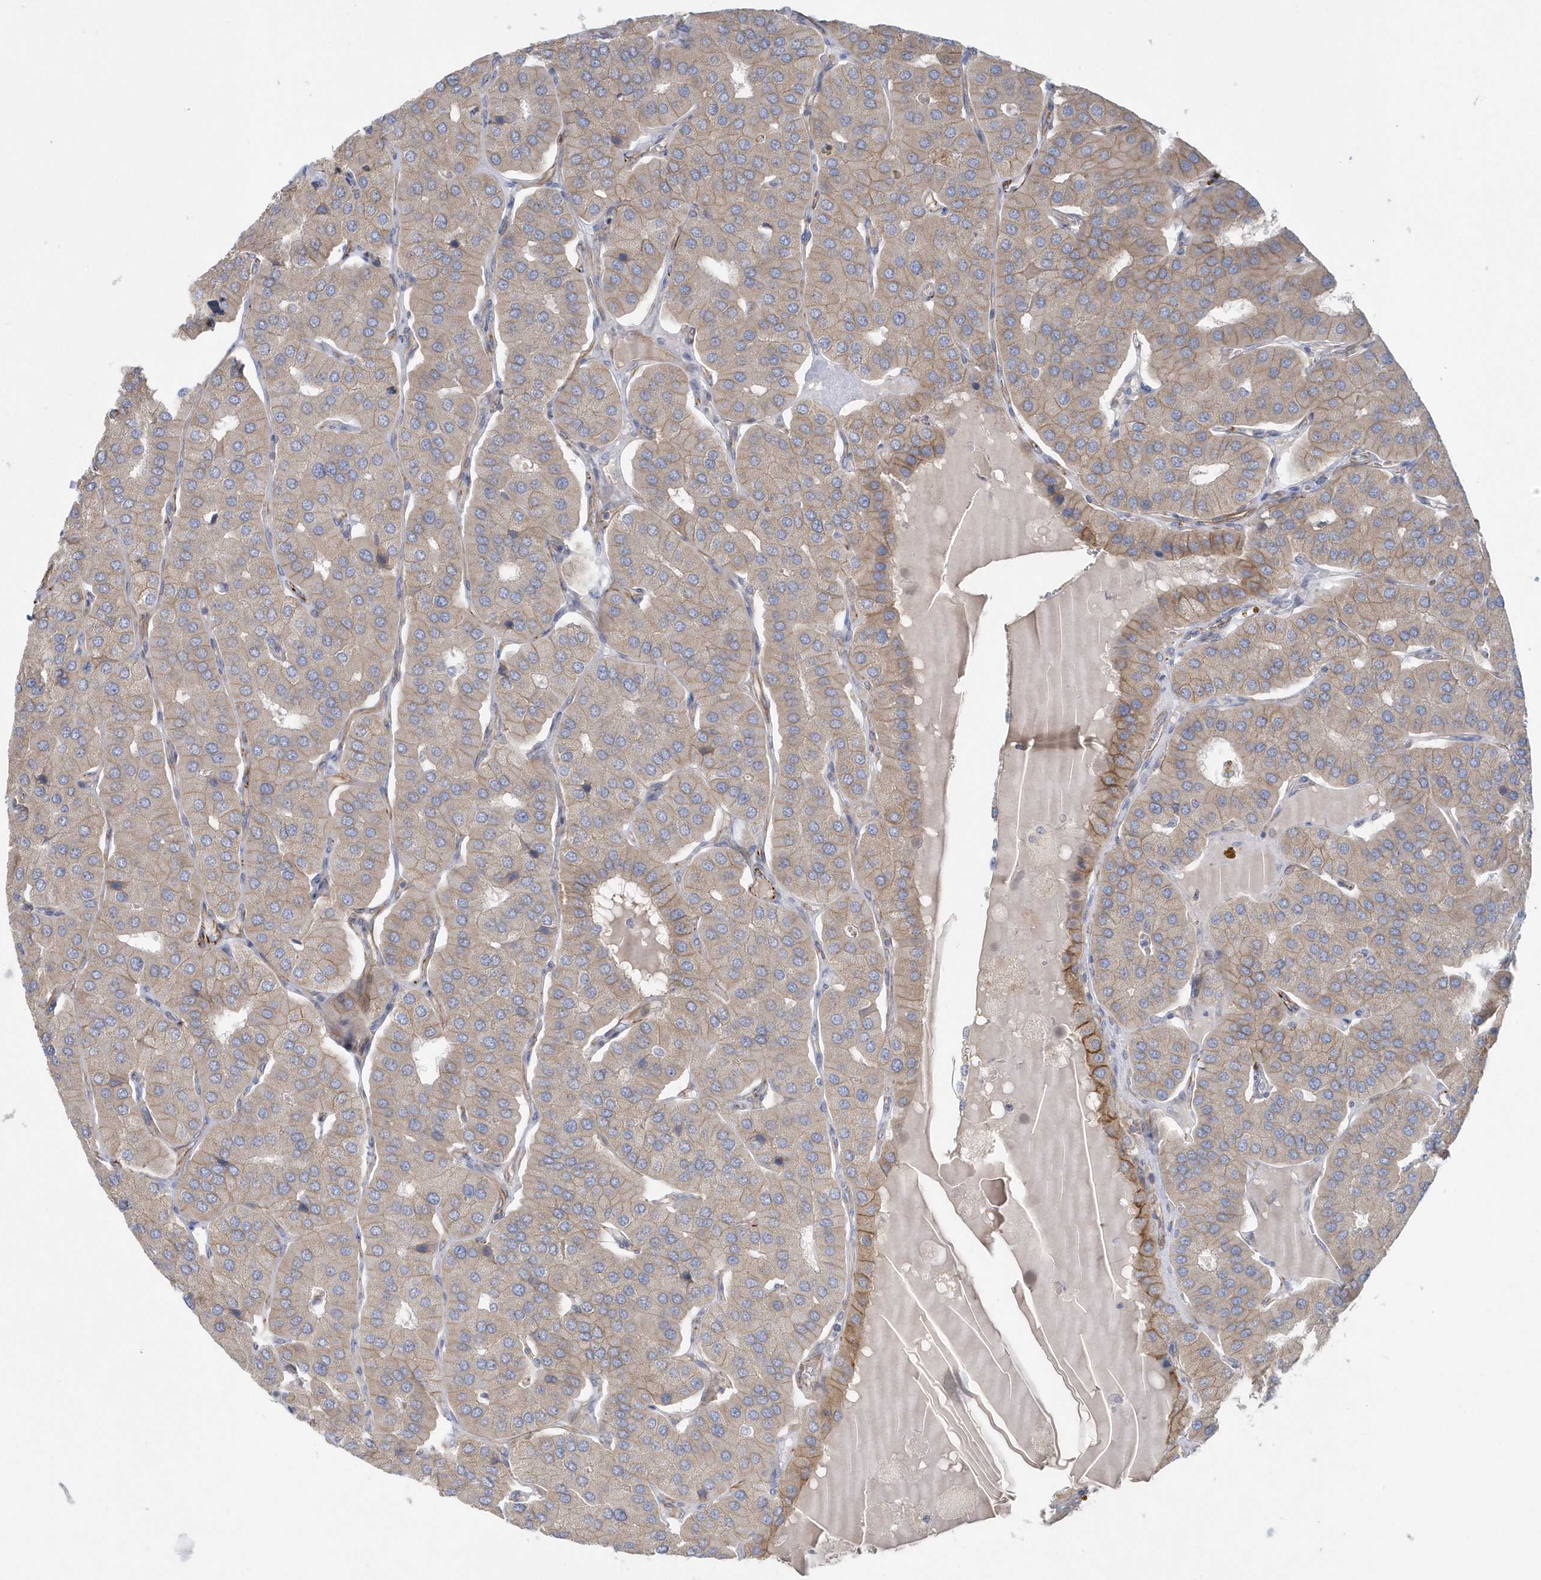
{"staining": {"intensity": "moderate", "quantity": "25%-75%", "location": "cytoplasmic/membranous"}, "tissue": "parathyroid gland", "cell_type": "Glandular cells", "image_type": "normal", "snomed": [{"axis": "morphology", "description": "Normal tissue, NOS"}, {"axis": "morphology", "description": "Adenoma, NOS"}, {"axis": "topography", "description": "Parathyroid gland"}], "caption": "IHC image of unremarkable parathyroid gland: human parathyroid gland stained using immunohistochemistry (IHC) displays medium levels of moderate protein expression localized specifically in the cytoplasmic/membranous of glandular cells, appearing as a cytoplasmic/membranous brown color.", "gene": "RAB17", "patient": {"sex": "female", "age": 86}}